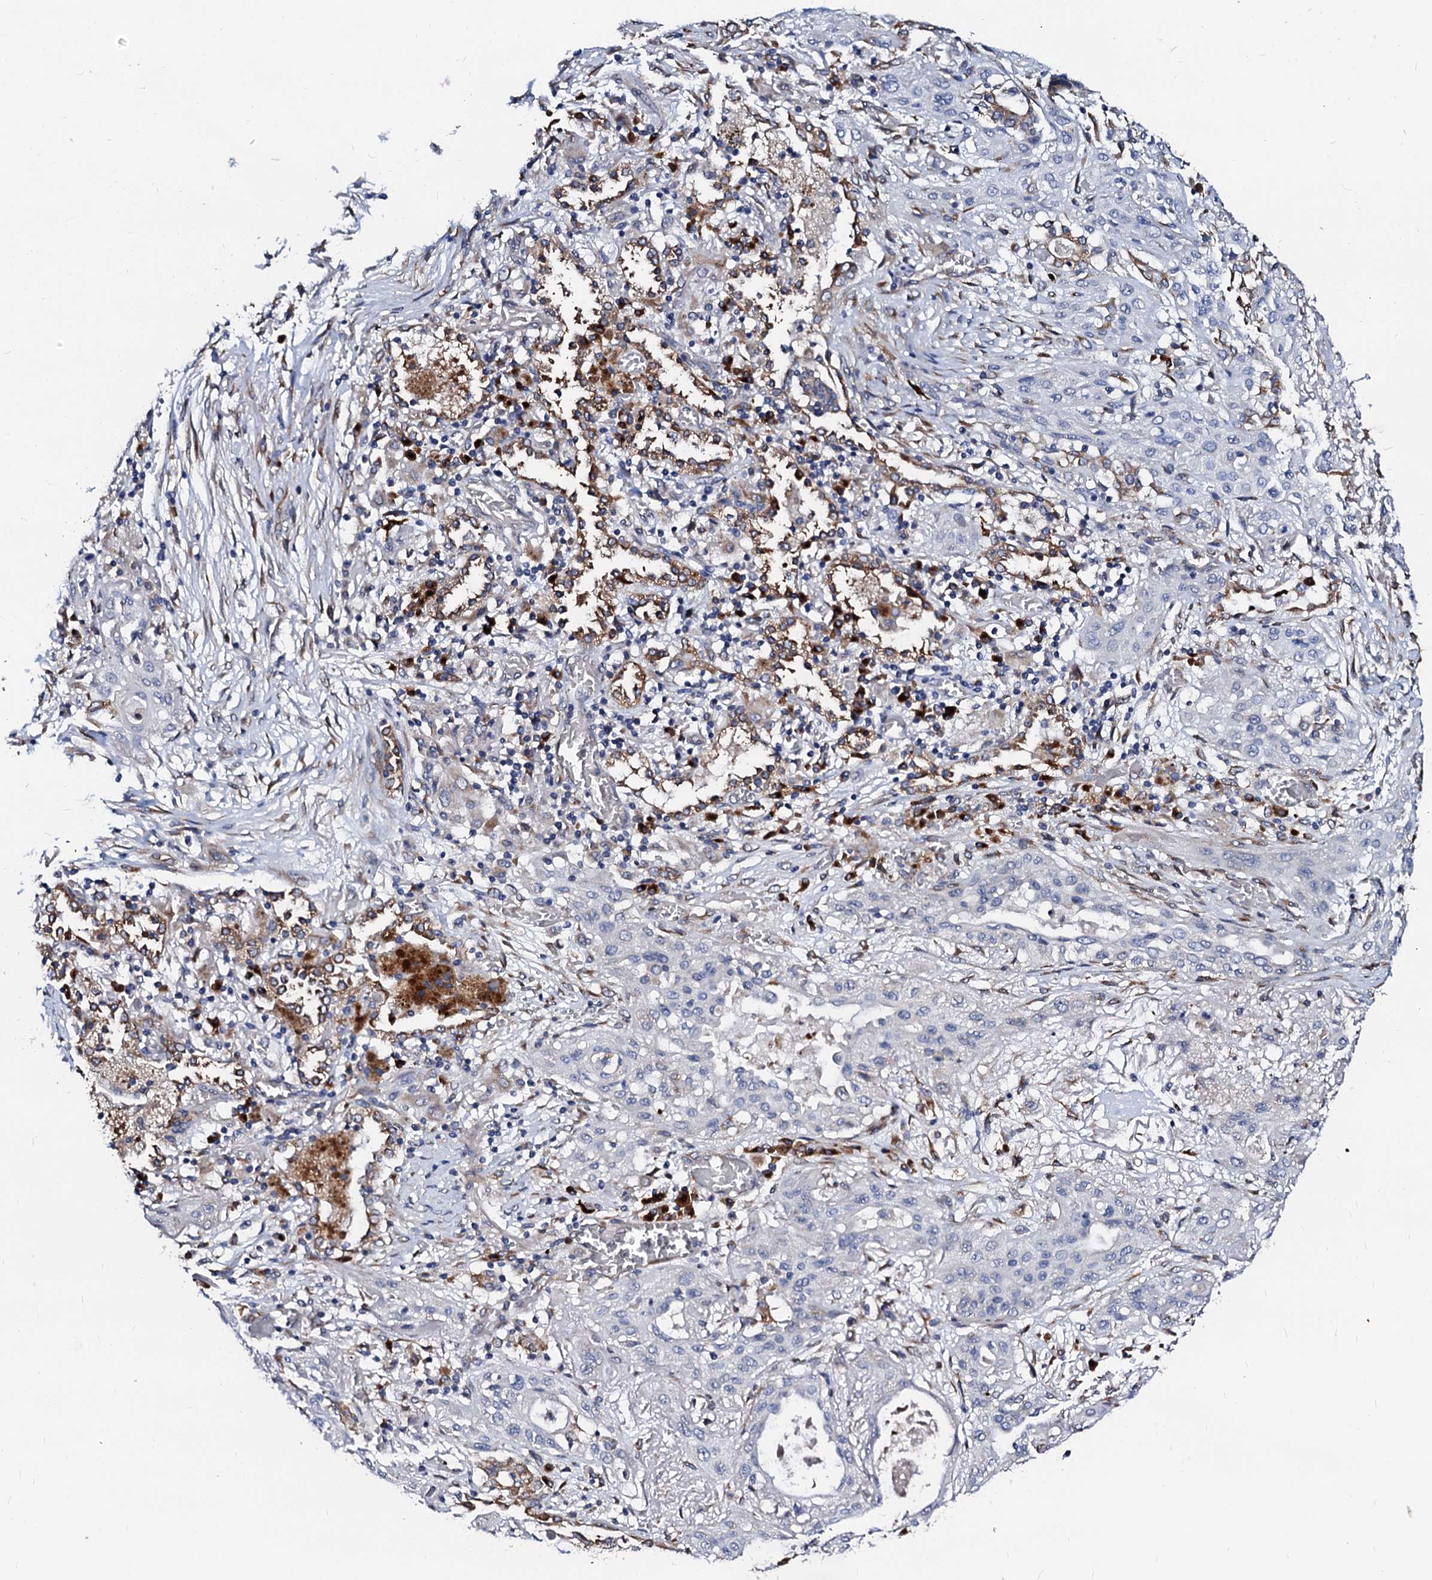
{"staining": {"intensity": "negative", "quantity": "none", "location": "none"}, "tissue": "lung cancer", "cell_type": "Tumor cells", "image_type": "cancer", "snomed": [{"axis": "morphology", "description": "Squamous cell carcinoma, NOS"}, {"axis": "topography", "description": "Lung"}], "caption": "Tumor cells are negative for brown protein staining in lung cancer (squamous cell carcinoma). Brightfield microscopy of immunohistochemistry stained with DAB (3,3'-diaminobenzidine) (brown) and hematoxylin (blue), captured at high magnification.", "gene": "LMAN1", "patient": {"sex": "female", "age": 47}}